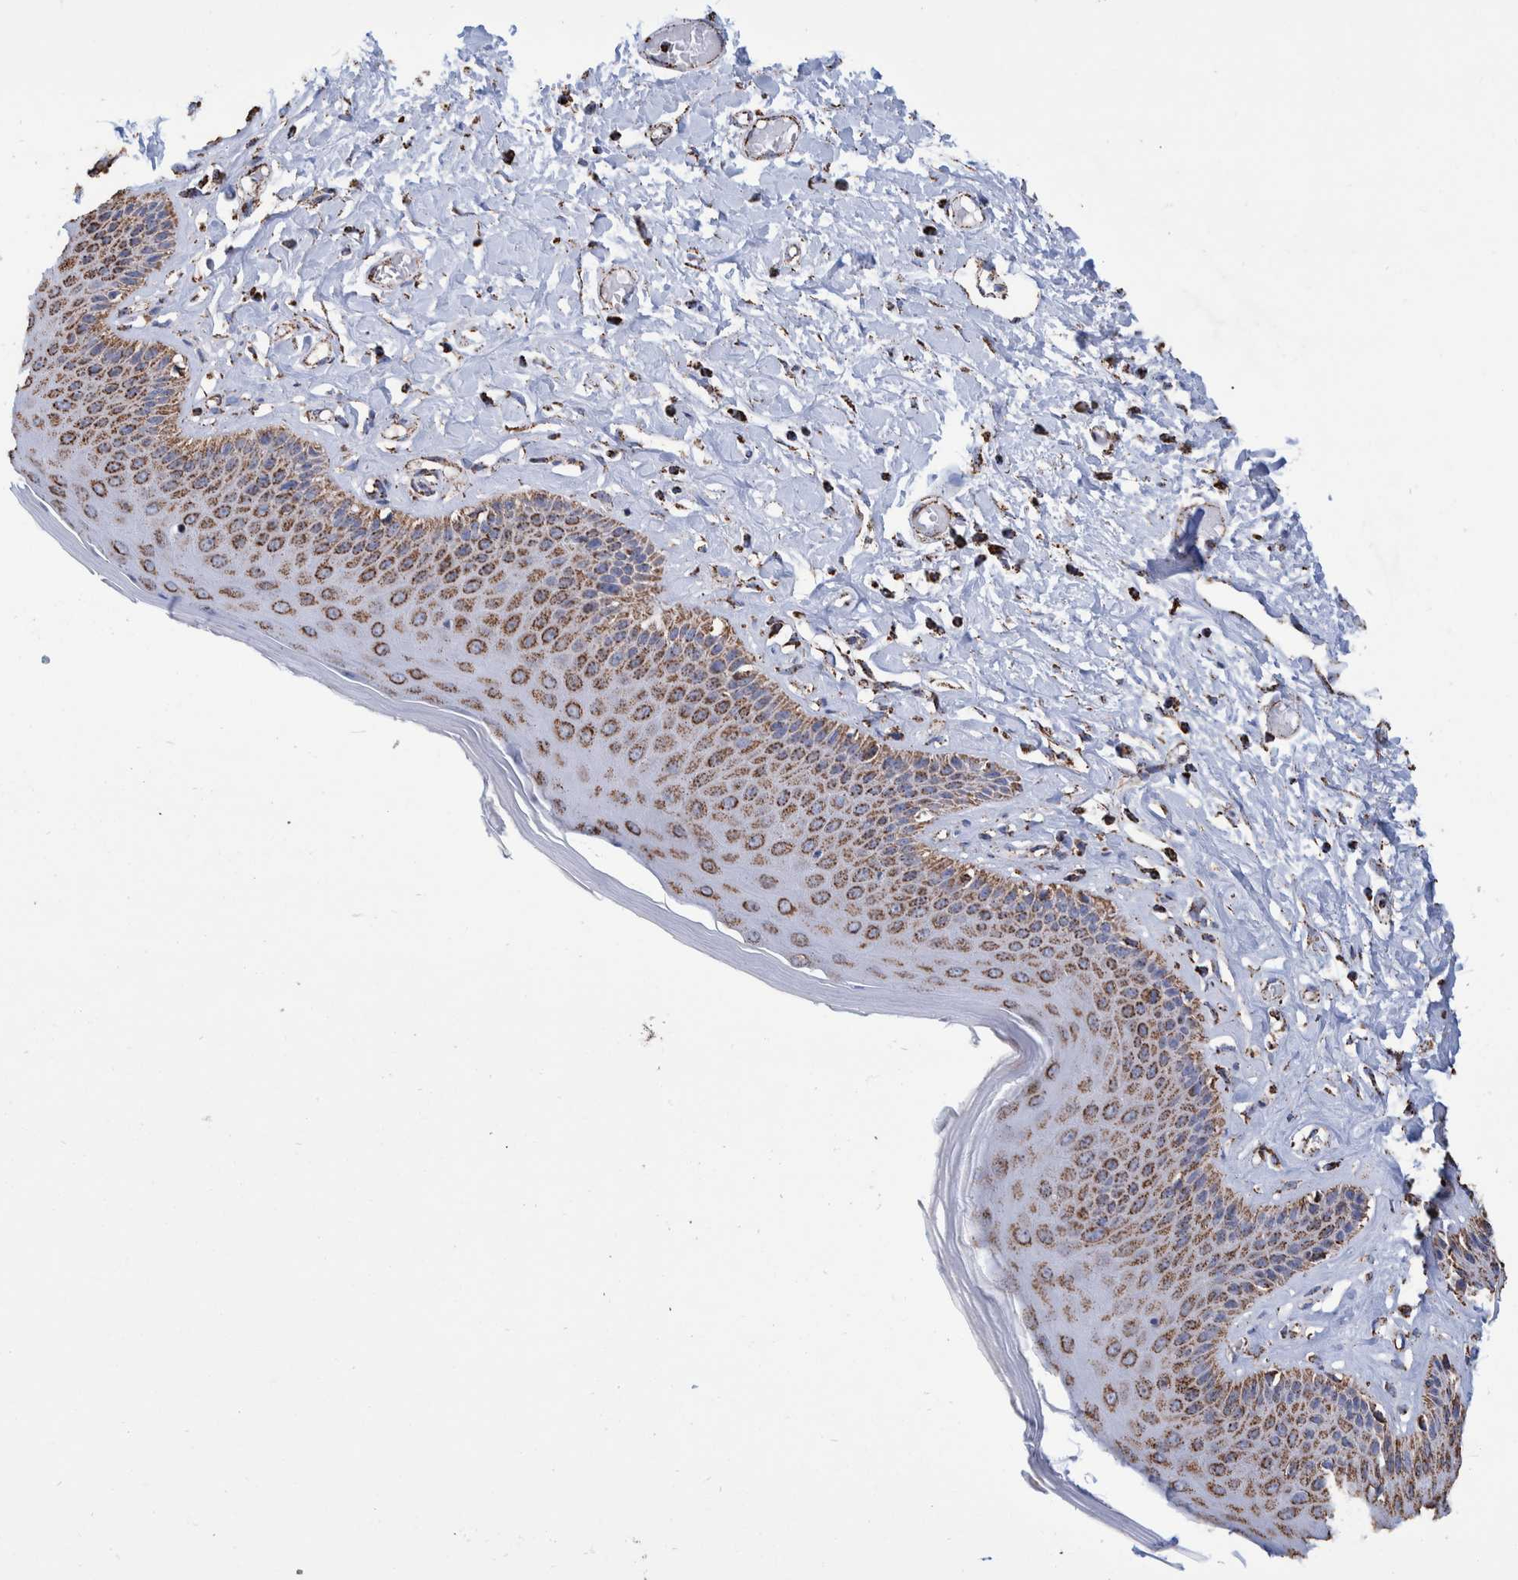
{"staining": {"intensity": "strong", "quantity": ">75%", "location": "cytoplasmic/membranous"}, "tissue": "skin", "cell_type": "Epidermal cells", "image_type": "normal", "snomed": [{"axis": "morphology", "description": "Normal tissue, NOS"}, {"axis": "topography", "description": "Vulva"}], "caption": "DAB immunohistochemical staining of normal skin reveals strong cytoplasmic/membranous protein expression in approximately >75% of epidermal cells.", "gene": "VPS26C", "patient": {"sex": "female", "age": 73}}